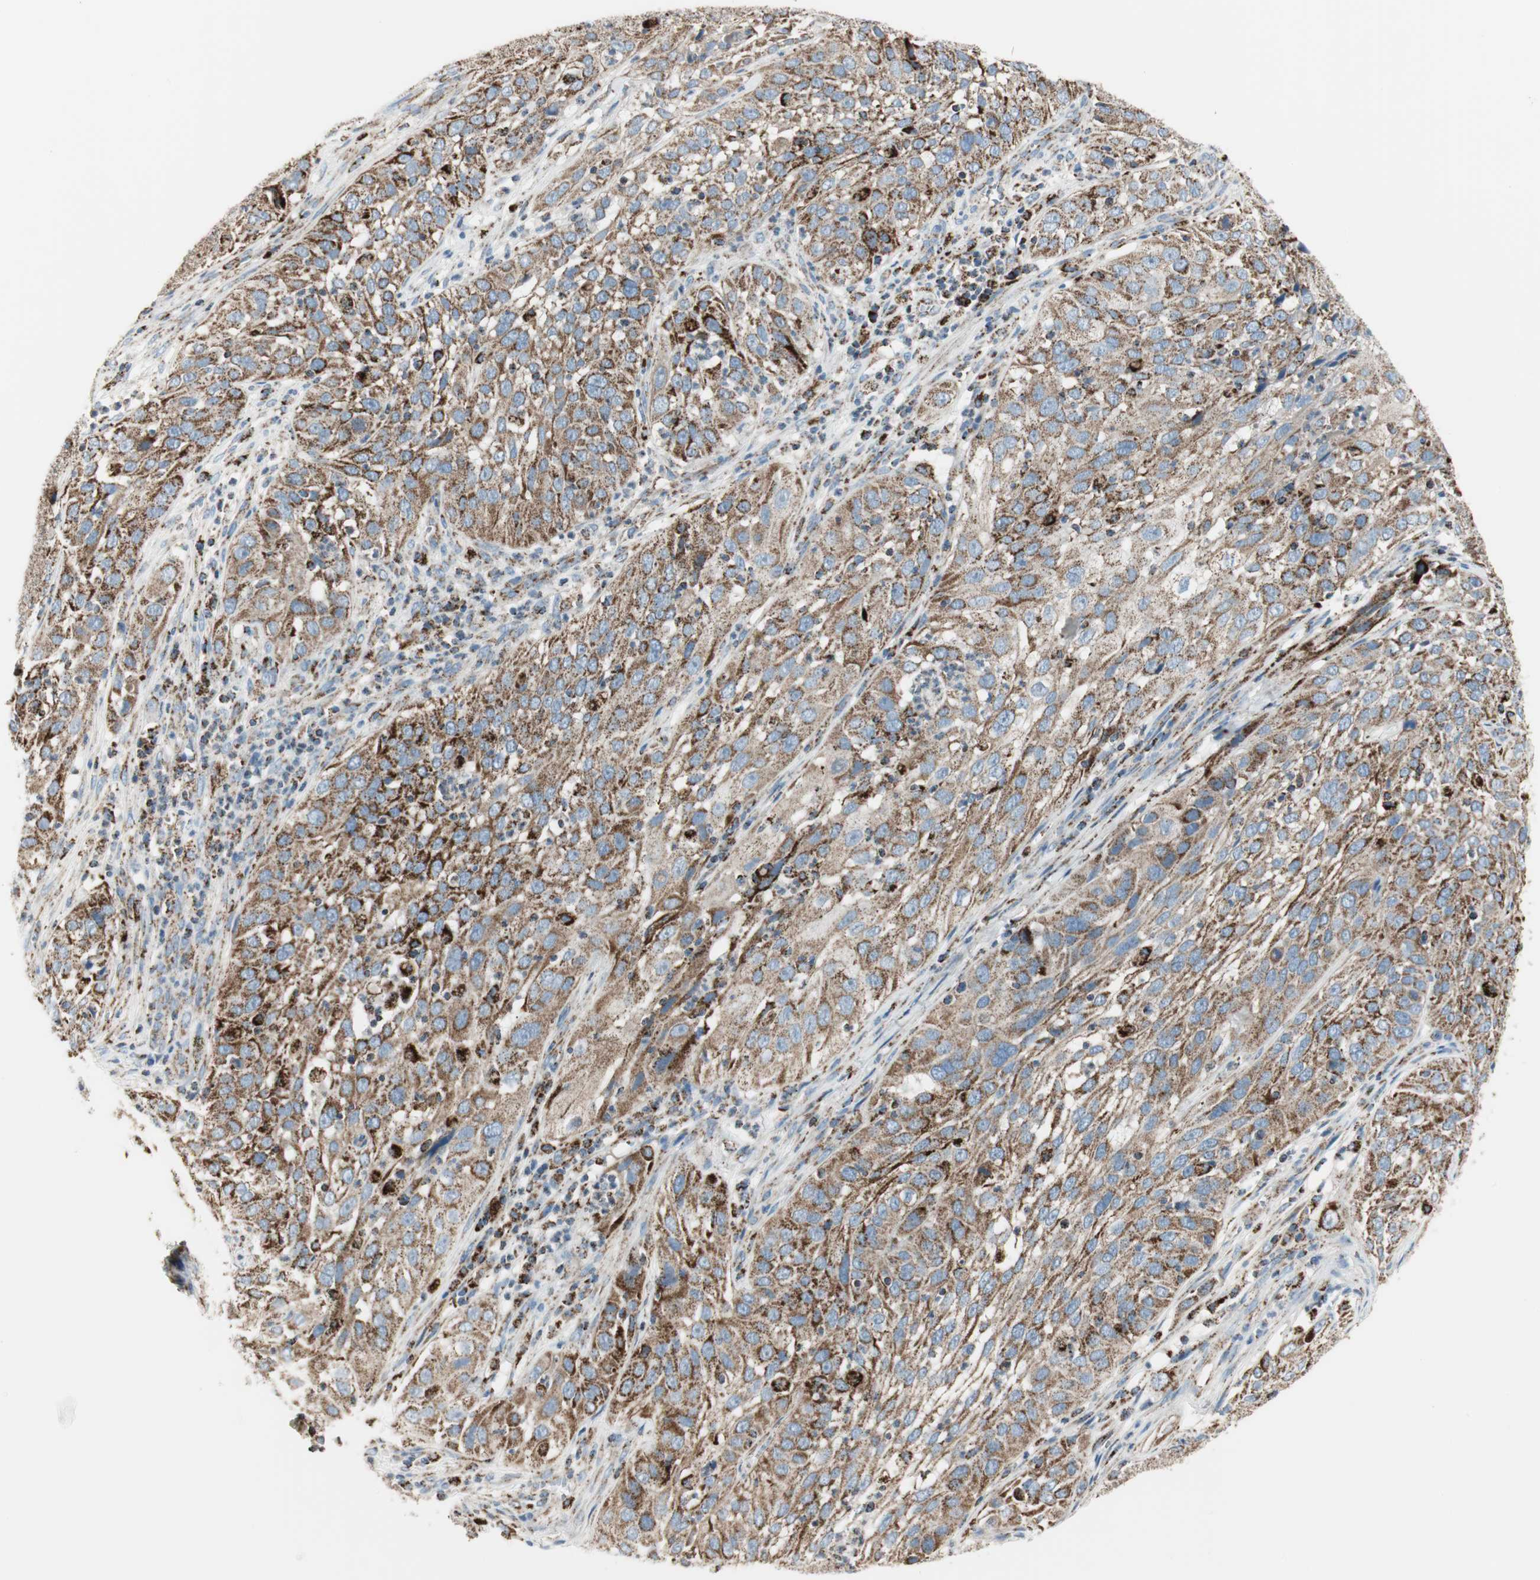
{"staining": {"intensity": "moderate", "quantity": ">75%", "location": "cytoplasmic/membranous"}, "tissue": "cervical cancer", "cell_type": "Tumor cells", "image_type": "cancer", "snomed": [{"axis": "morphology", "description": "Squamous cell carcinoma, NOS"}, {"axis": "topography", "description": "Cervix"}], "caption": "Cervical cancer (squamous cell carcinoma) stained with DAB (3,3'-diaminobenzidine) immunohistochemistry displays medium levels of moderate cytoplasmic/membranous positivity in about >75% of tumor cells.", "gene": "ME2", "patient": {"sex": "female", "age": 32}}